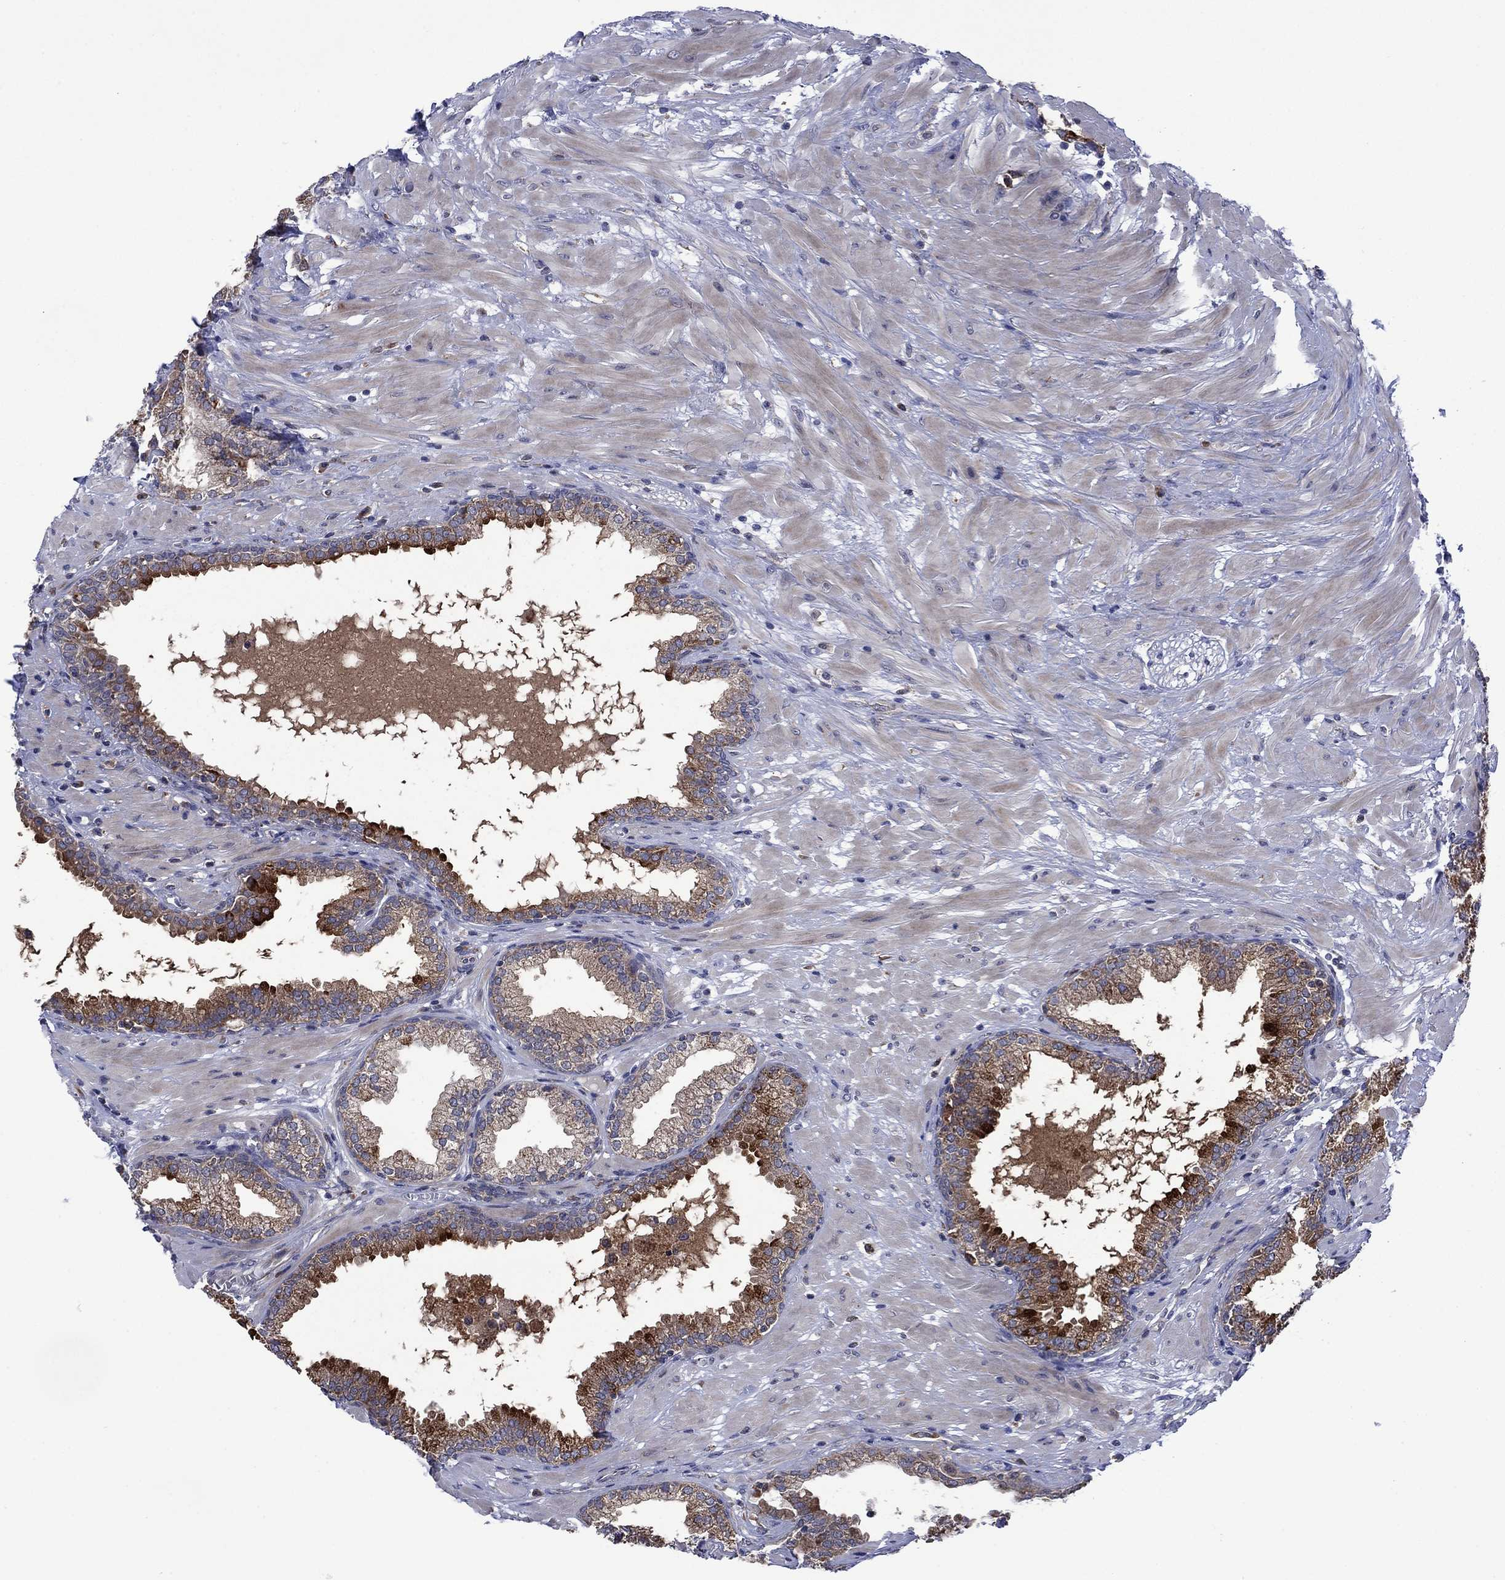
{"staining": {"intensity": "strong", "quantity": "25%-75%", "location": "cytoplasmic/membranous"}, "tissue": "prostate", "cell_type": "Glandular cells", "image_type": "normal", "snomed": [{"axis": "morphology", "description": "Normal tissue, NOS"}, {"axis": "topography", "description": "Prostate"}], "caption": "Protein expression analysis of unremarkable prostate displays strong cytoplasmic/membranous staining in approximately 25%-75% of glandular cells. The staining is performed using DAB (3,3'-diaminobenzidine) brown chromogen to label protein expression. The nuclei are counter-stained blue using hematoxylin.", "gene": "FURIN", "patient": {"sex": "male", "age": 64}}